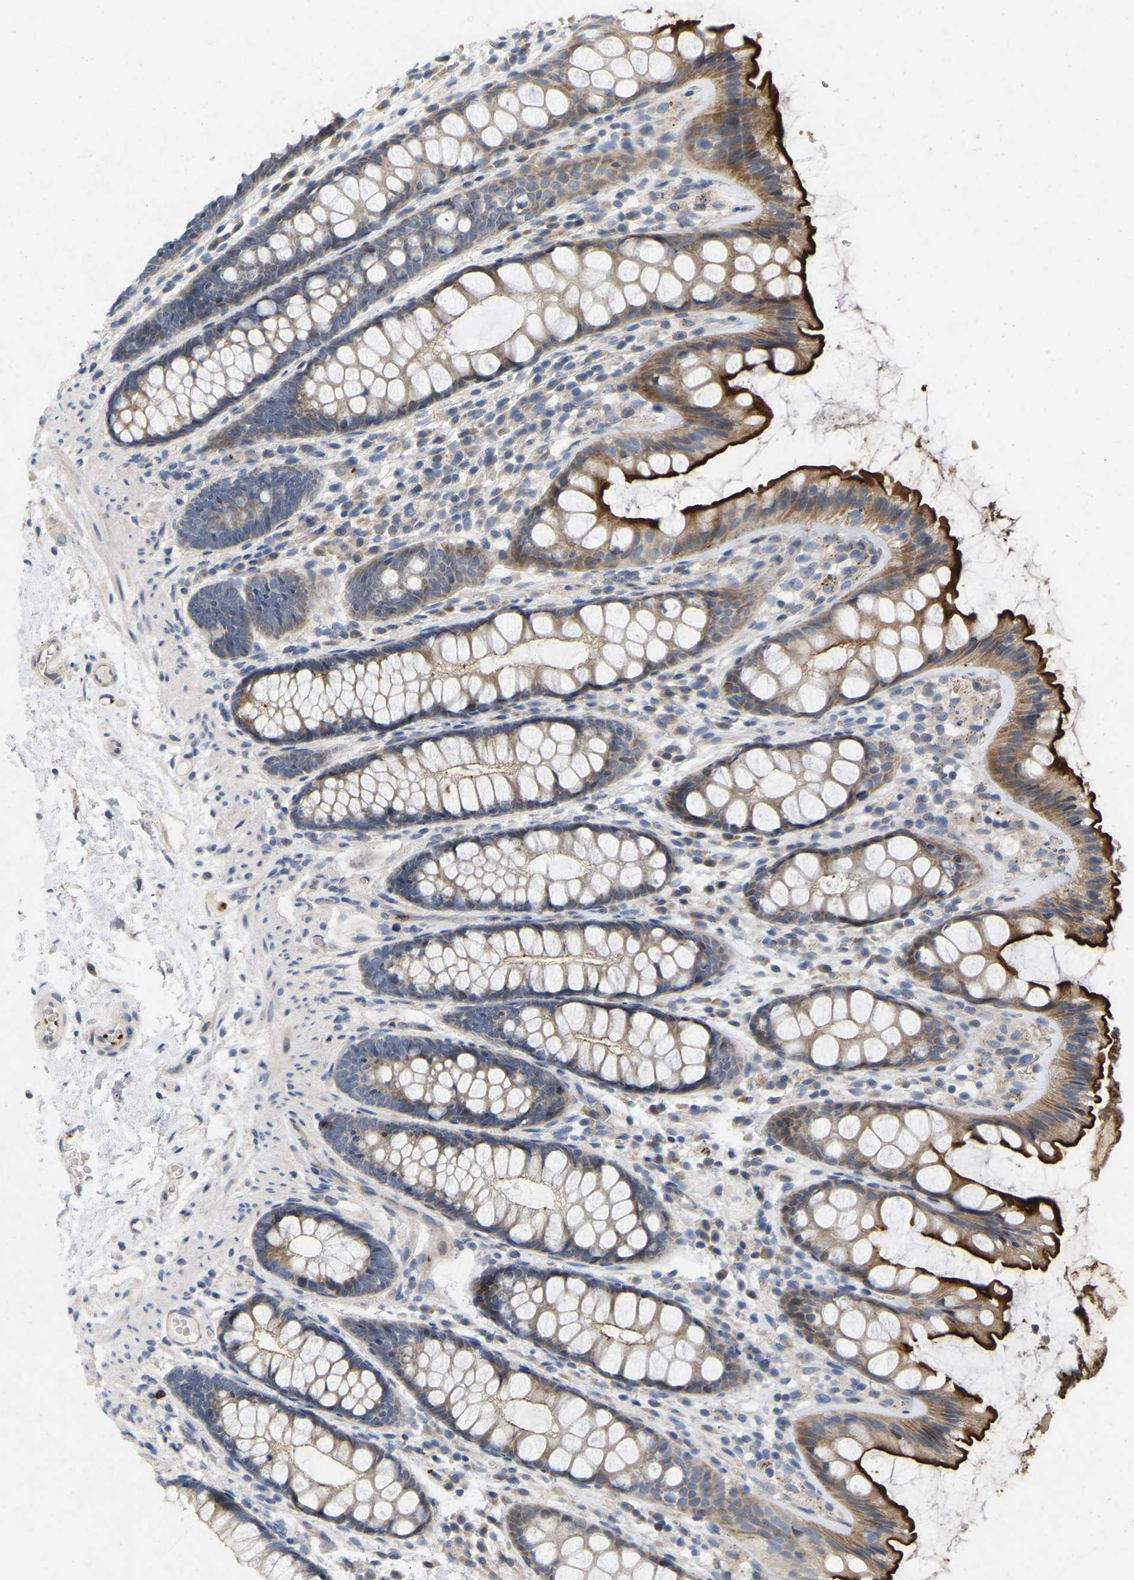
{"staining": {"intensity": "negative", "quantity": "none", "location": "none"}, "tissue": "colon", "cell_type": "Endothelial cells", "image_type": "normal", "snomed": [{"axis": "morphology", "description": "Normal tissue, NOS"}, {"axis": "topography", "description": "Colon"}], "caption": "Immunohistochemistry (IHC) histopathology image of unremarkable colon stained for a protein (brown), which exhibits no positivity in endothelial cells.", "gene": "RHEB", "patient": {"sex": "female", "age": 56}}